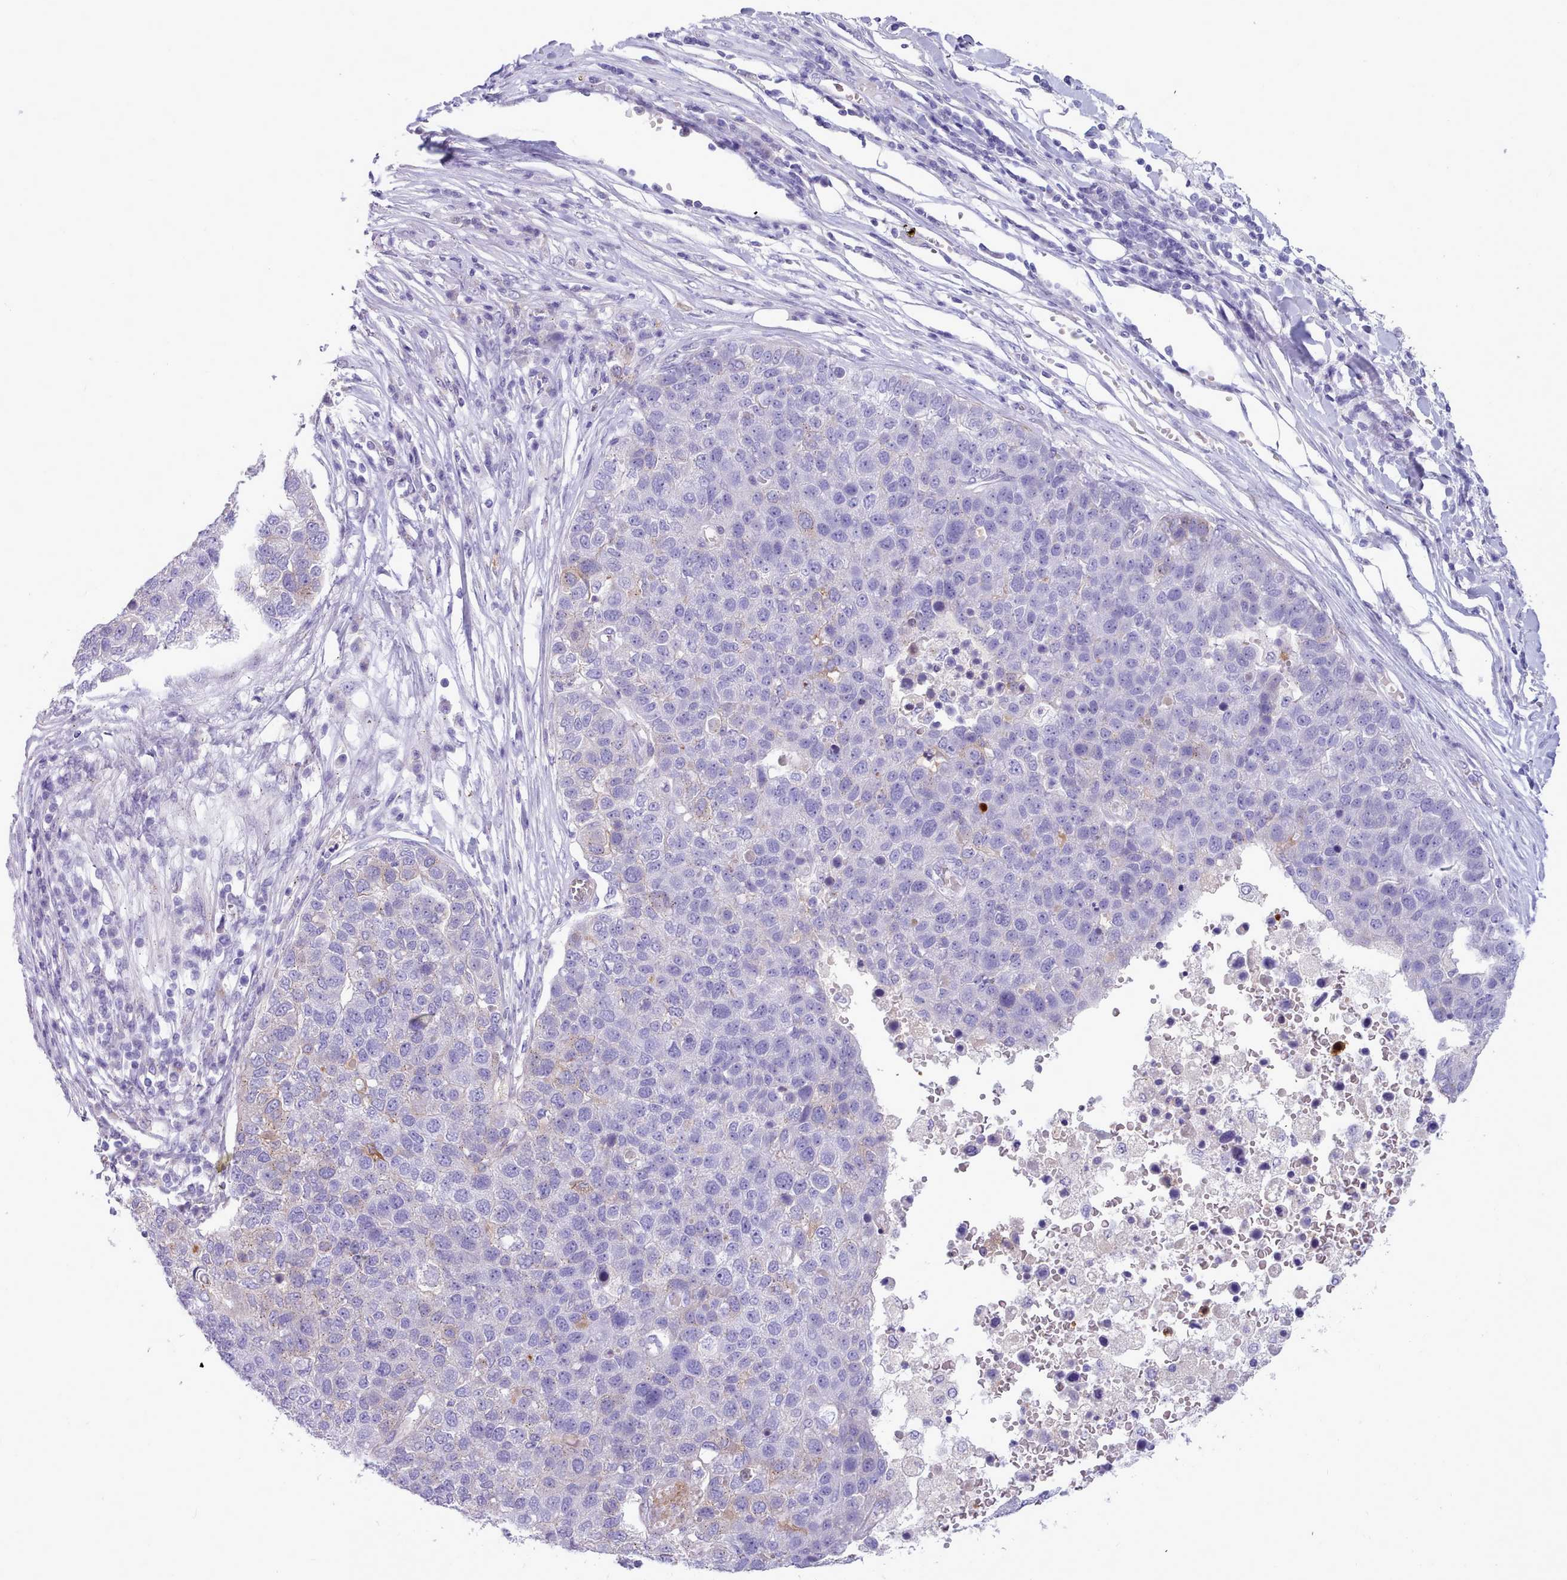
{"staining": {"intensity": "negative", "quantity": "none", "location": "none"}, "tissue": "pancreatic cancer", "cell_type": "Tumor cells", "image_type": "cancer", "snomed": [{"axis": "morphology", "description": "Adenocarcinoma, NOS"}, {"axis": "topography", "description": "Pancreas"}], "caption": "Immunohistochemistry histopathology image of pancreatic cancer (adenocarcinoma) stained for a protein (brown), which demonstrates no positivity in tumor cells. (DAB IHC visualized using brightfield microscopy, high magnification).", "gene": "NKX1-2", "patient": {"sex": "female", "age": 61}}